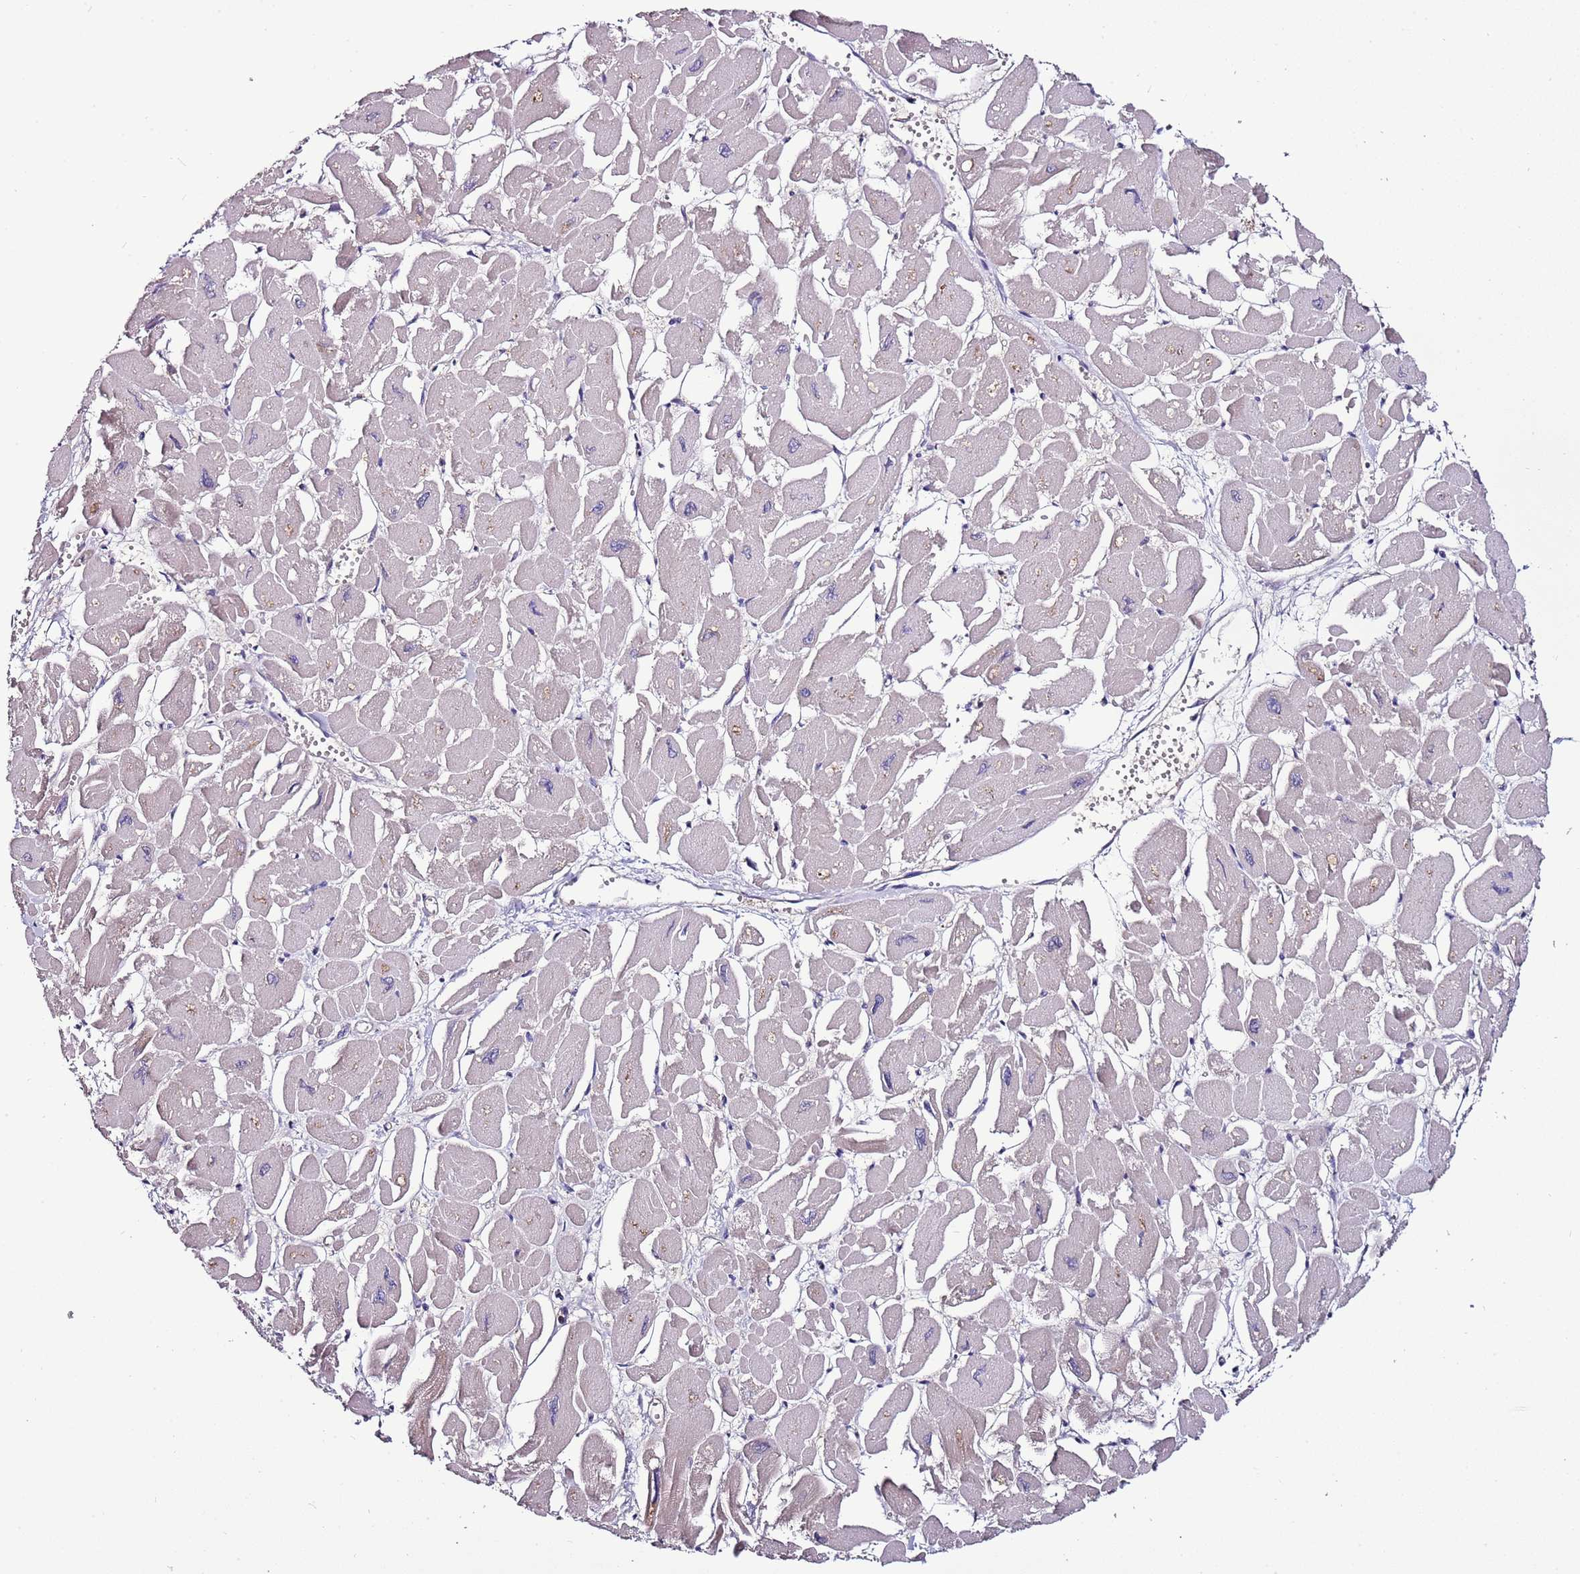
{"staining": {"intensity": "weak", "quantity": "25%-75%", "location": "cytoplasmic/membranous"}, "tissue": "heart muscle", "cell_type": "Cardiomyocytes", "image_type": "normal", "snomed": [{"axis": "morphology", "description": "Normal tissue, NOS"}, {"axis": "topography", "description": "Heart"}], "caption": "This is a histology image of immunohistochemistry staining of unremarkable heart muscle, which shows weak expression in the cytoplasmic/membranous of cardiomyocytes.", "gene": "IGIP", "patient": {"sex": "male", "age": 54}}